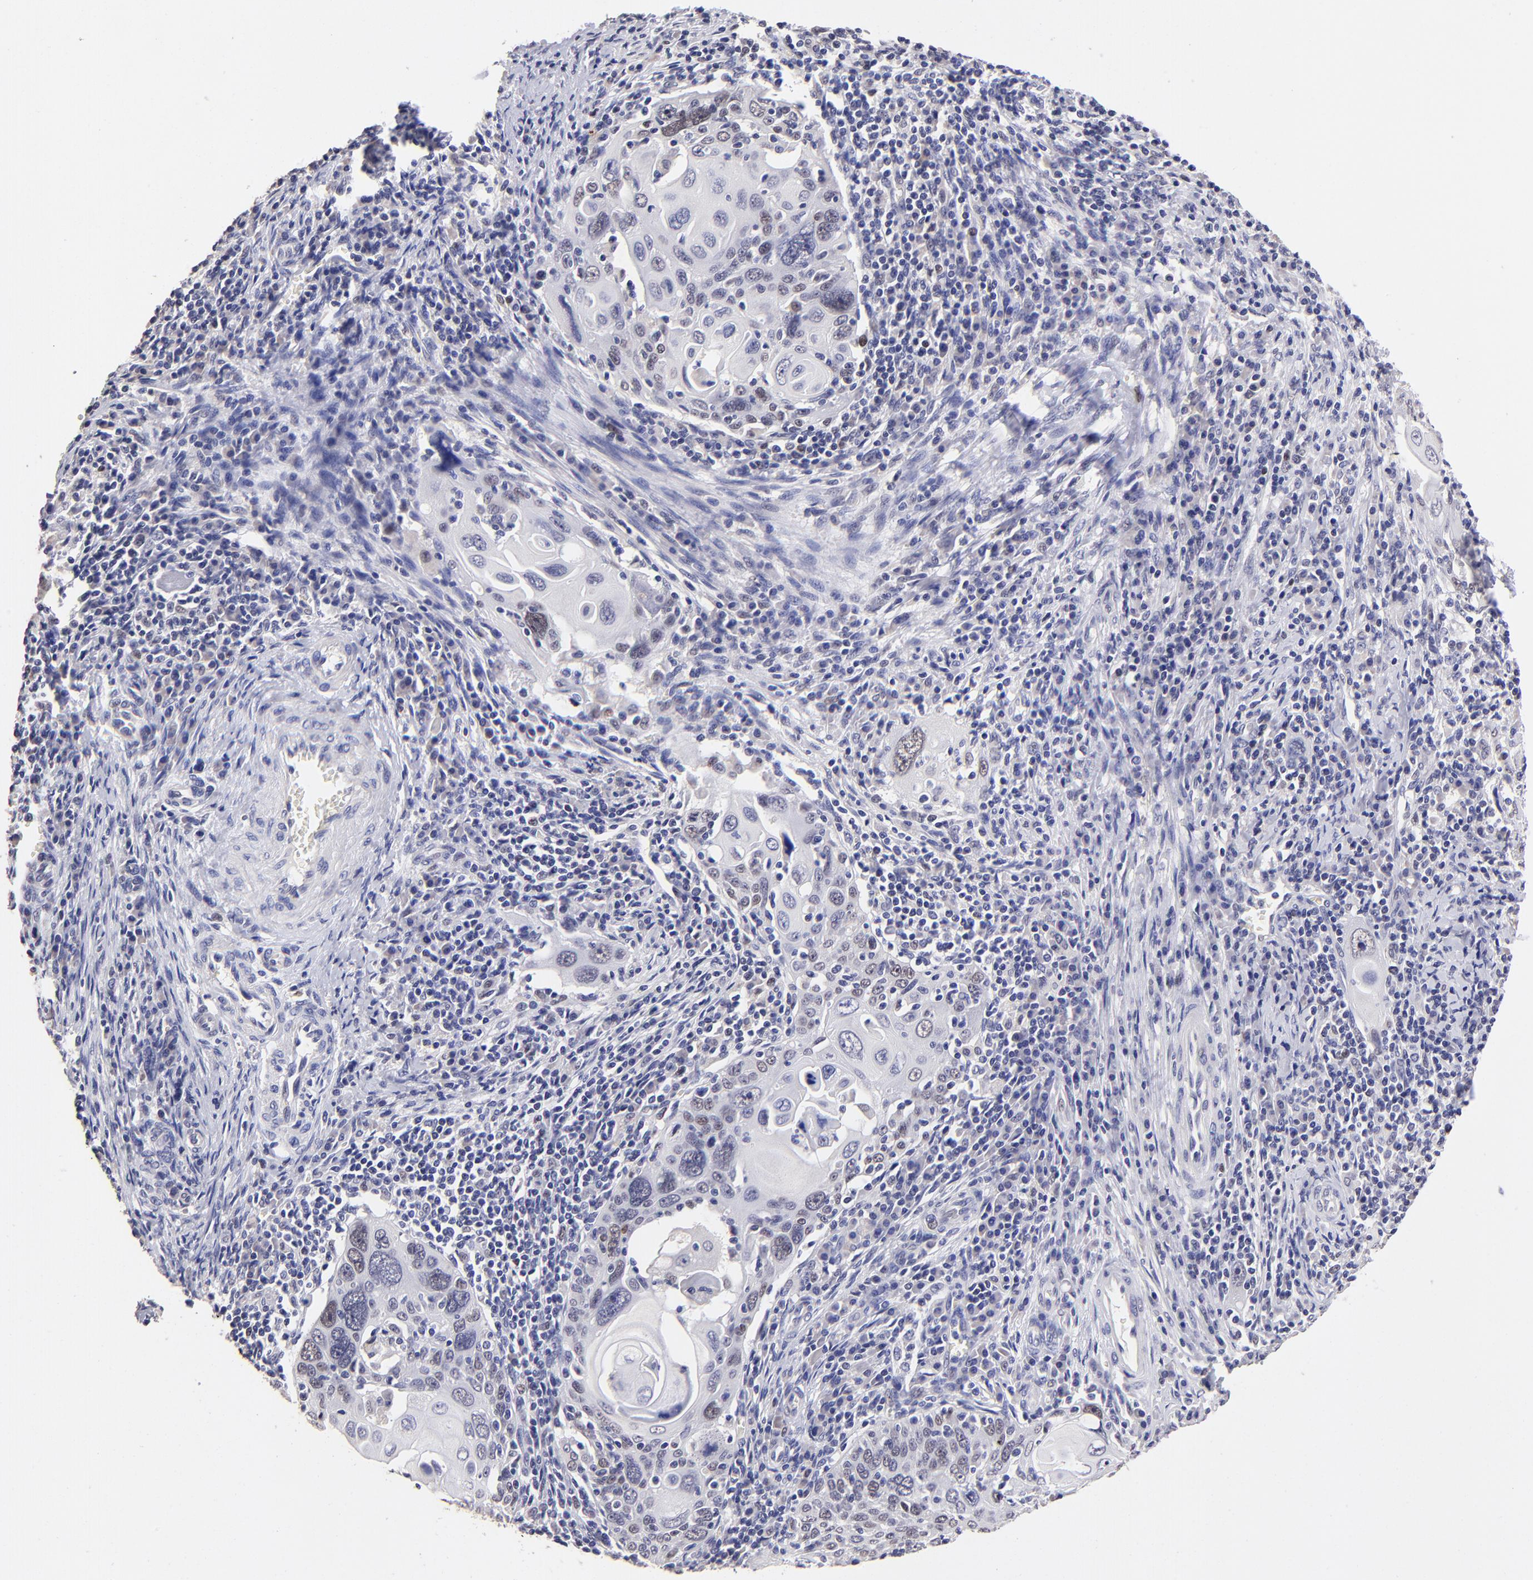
{"staining": {"intensity": "weak", "quantity": "<25%", "location": "nuclear"}, "tissue": "cervical cancer", "cell_type": "Tumor cells", "image_type": "cancer", "snomed": [{"axis": "morphology", "description": "Squamous cell carcinoma, NOS"}, {"axis": "topography", "description": "Cervix"}], "caption": "Human cervical cancer (squamous cell carcinoma) stained for a protein using immunohistochemistry (IHC) reveals no staining in tumor cells.", "gene": "DNMT1", "patient": {"sex": "female", "age": 54}}